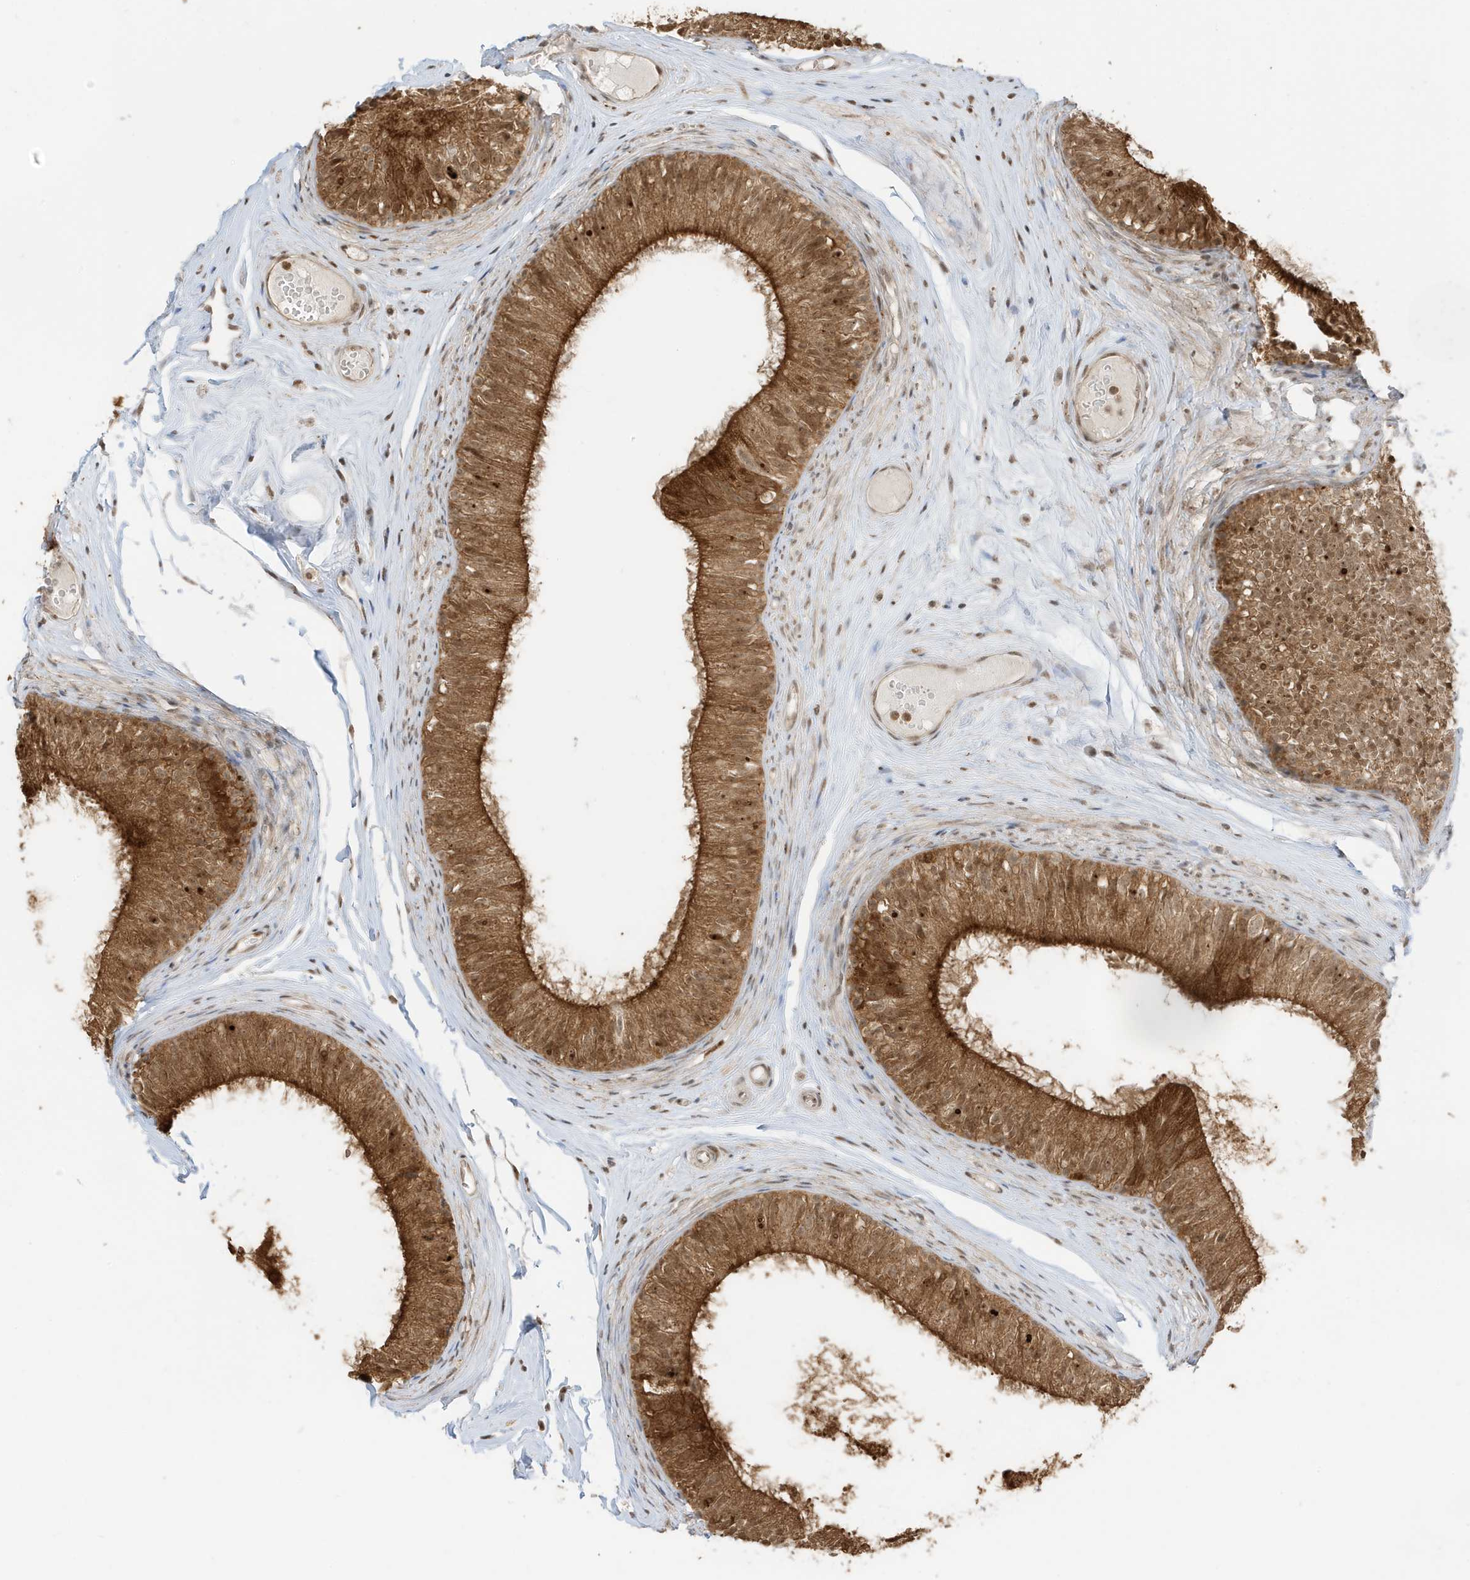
{"staining": {"intensity": "strong", "quantity": ">75%", "location": "cytoplasmic/membranous"}, "tissue": "epididymis", "cell_type": "Glandular cells", "image_type": "normal", "snomed": [{"axis": "morphology", "description": "Normal tissue, NOS"}, {"axis": "morphology", "description": "Seminoma in situ"}, {"axis": "topography", "description": "Testis"}, {"axis": "topography", "description": "Epididymis"}], "caption": "Epididymis stained with a brown dye demonstrates strong cytoplasmic/membranous positive expression in approximately >75% of glandular cells.", "gene": "ZBTB41", "patient": {"sex": "male", "age": 28}}